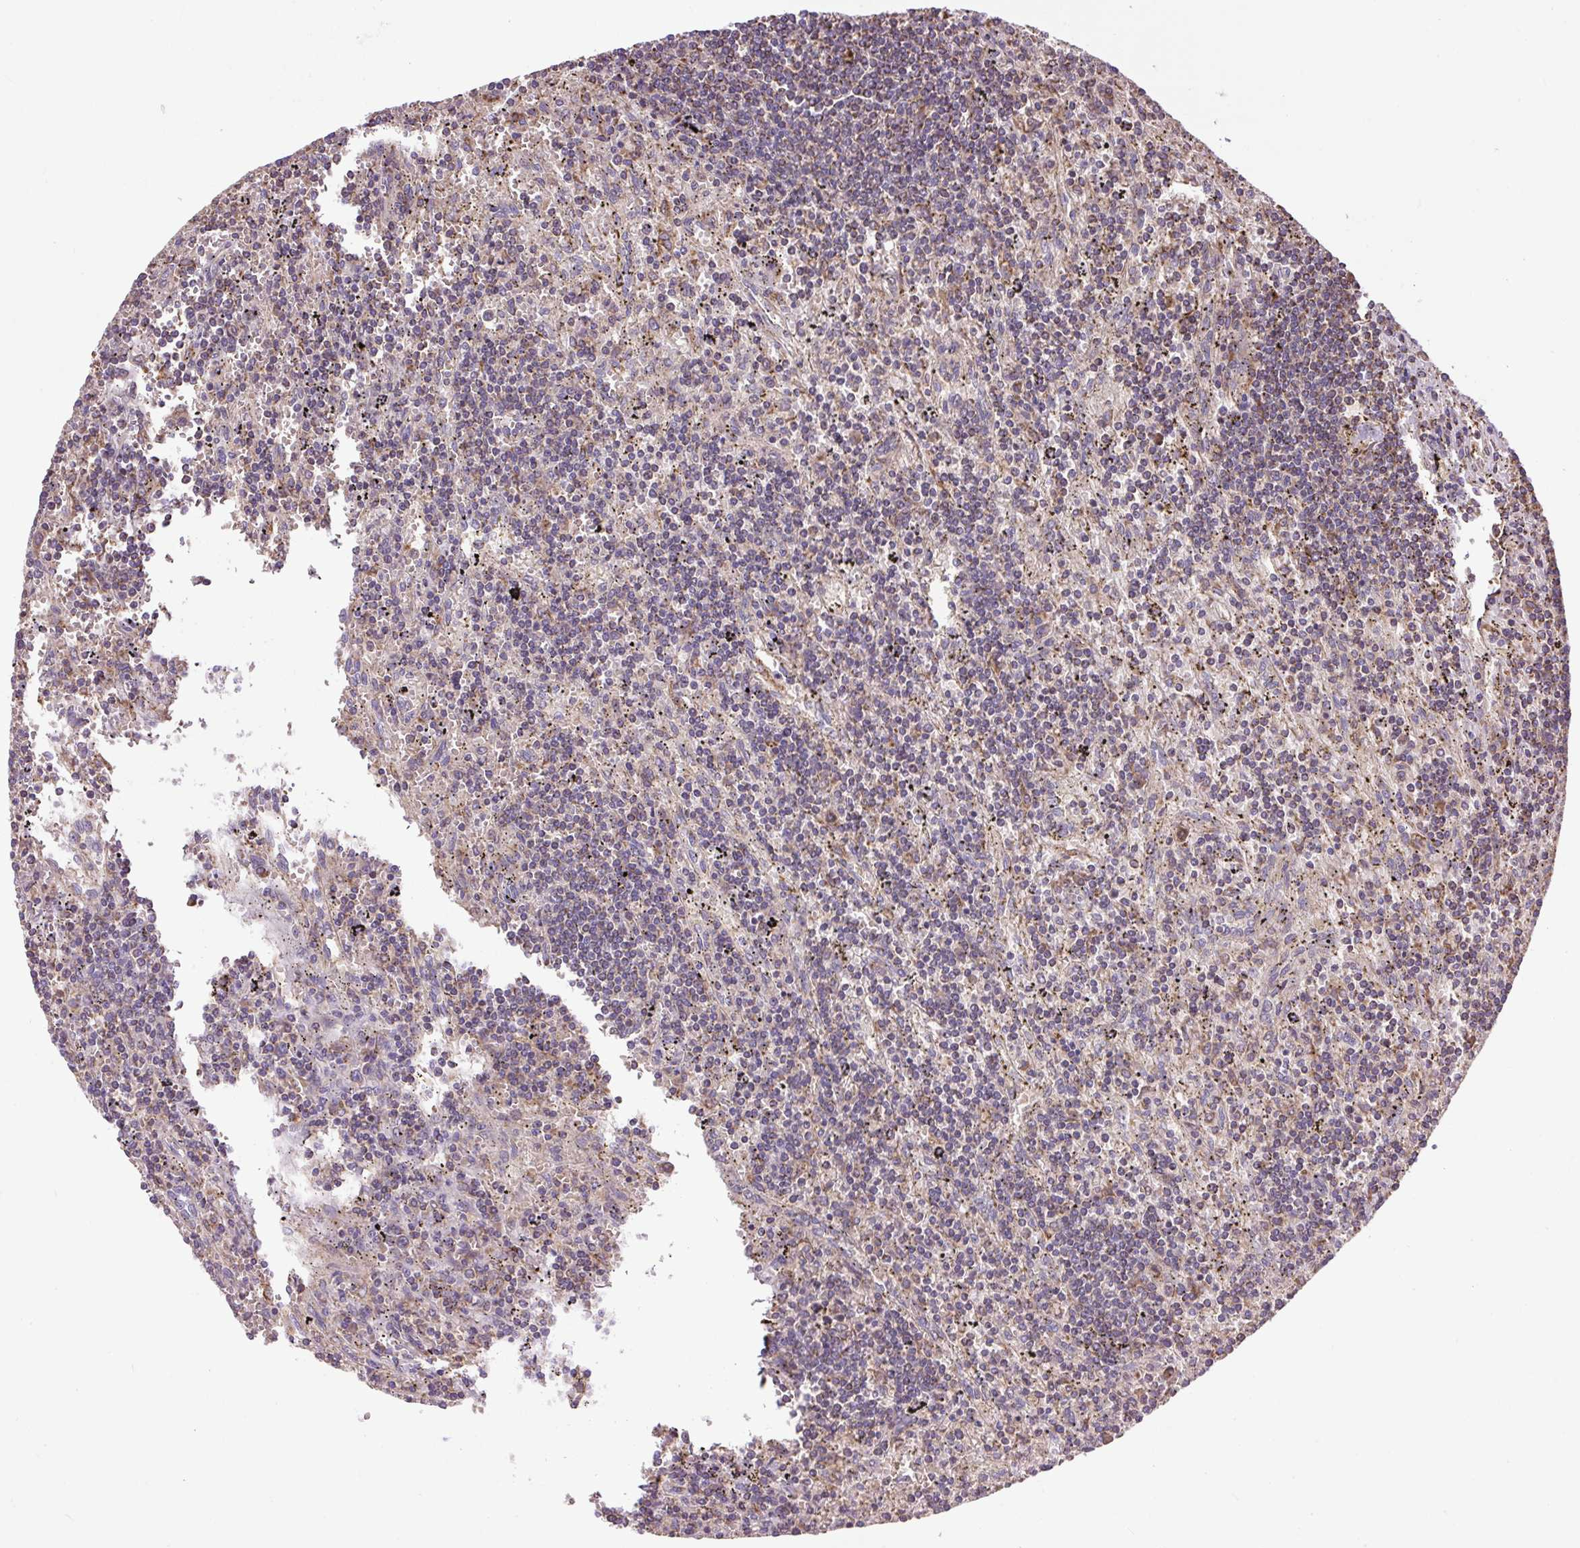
{"staining": {"intensity": "negative", "quantity": "none", "location": "none"}, "tissue": "lymphoma", "cell_type": "Tumor cells", "image_type": "cancer", "snomed": [{"axis": "morphology", "description": "Malignant lymphoma, non-Hodgkin's type, Low grade"}, {"axis": "topography", "description": "Spleen"}], "caption": "Lymphoma stained for a protein using immunohistochemistry (IHC) shows no staining tumor cells.", "gene": "PLCG1", "patient": {"sex": "male", "age": 76}}